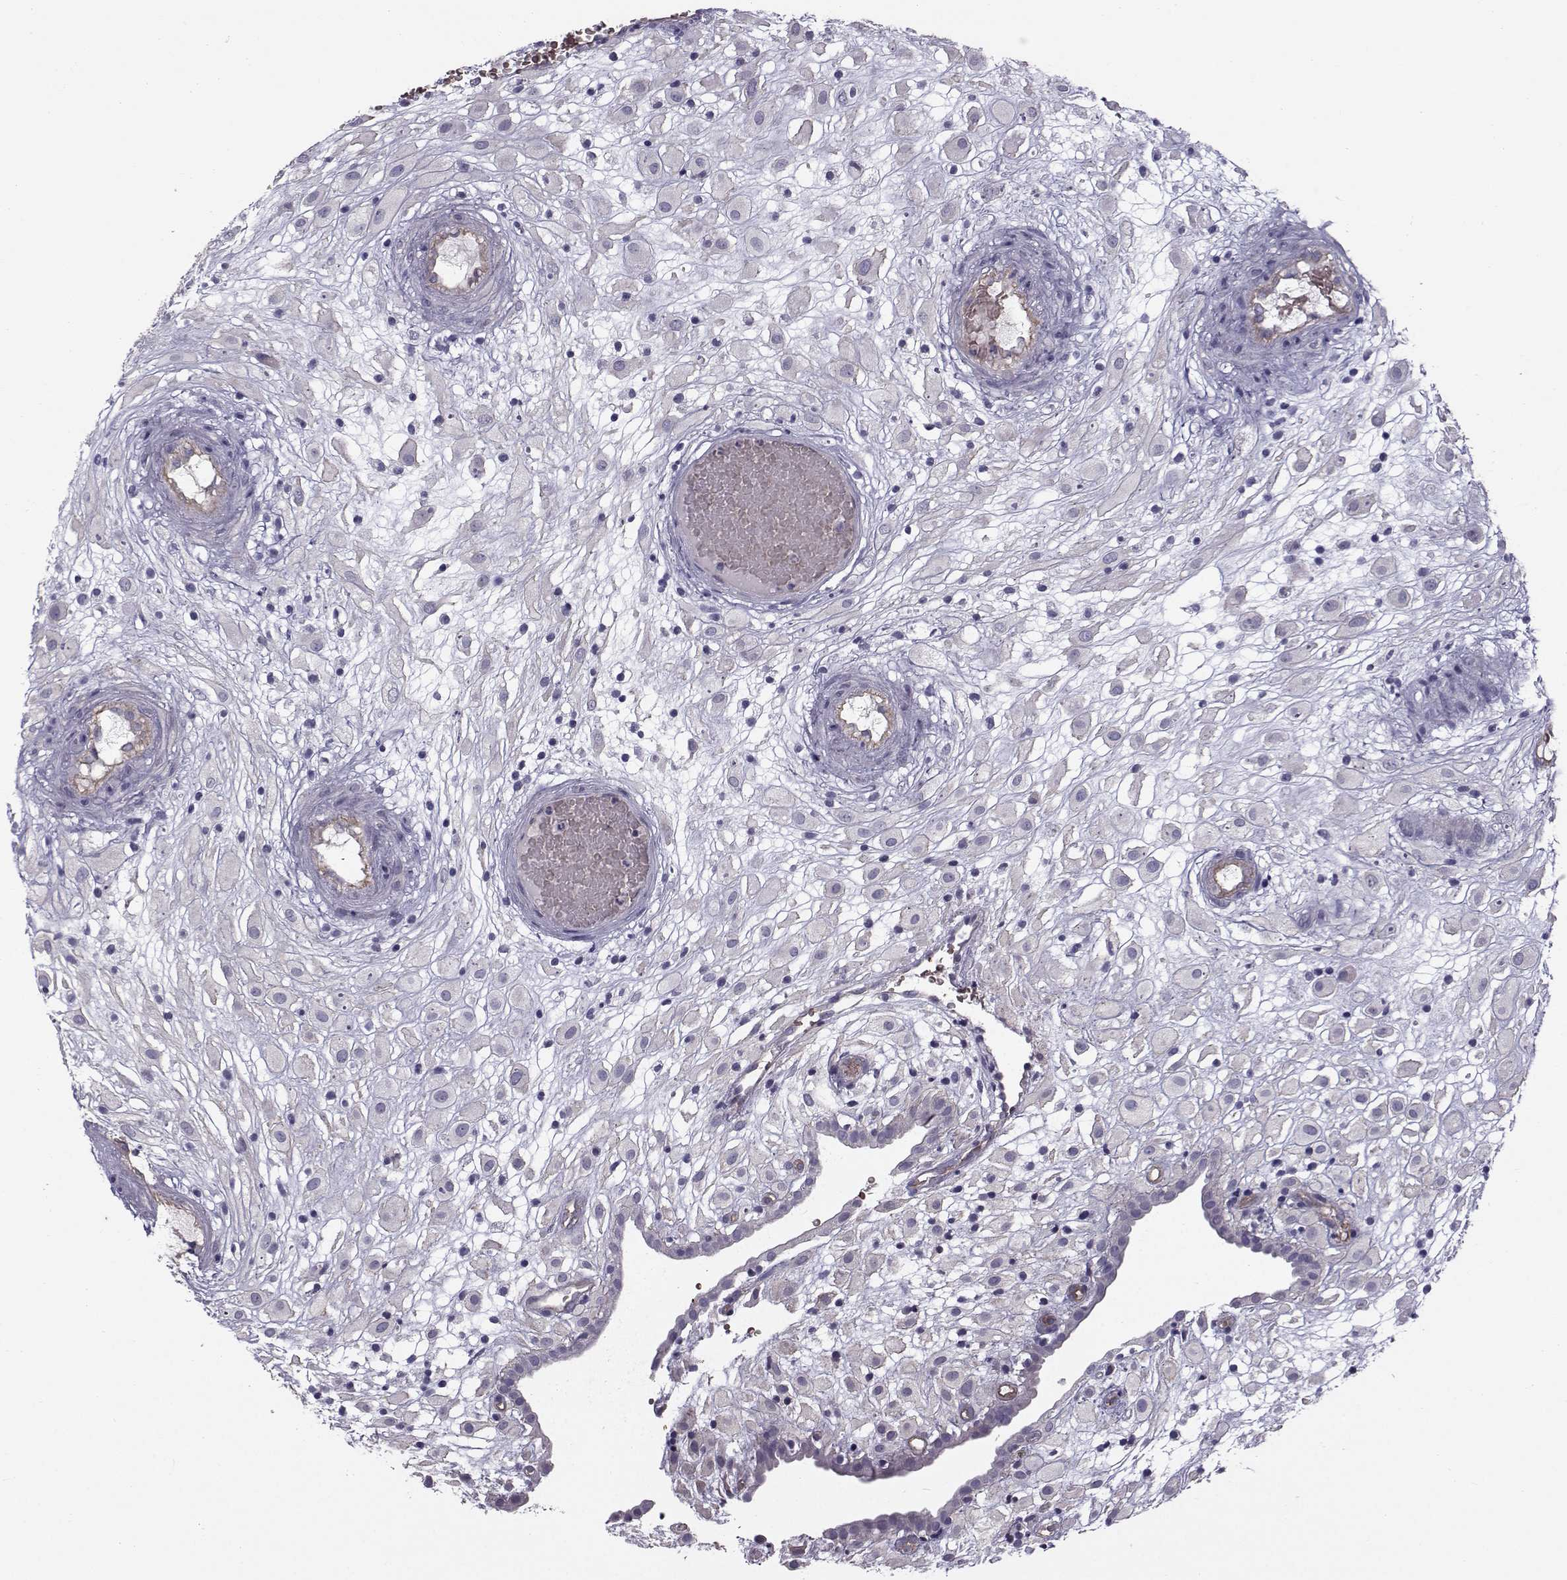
{"staining": {"intensity": "negative", "quantity": "none", "location": "none"}, "tissue": "placenta", "cell_type": "Decidual cells", "image_type": "normal", "snomed": [{"axis": "morphology", "description": "Normal tissue, NOS"}, {"axis": "topography", "description": "Placenta"}], "caption": "This is an immunohistochemistry (IHC) image of benign human placenta. There is no staining in decidual cells.", "gene": "QPCT", "patient": {"sex": "female", "age": 24}}